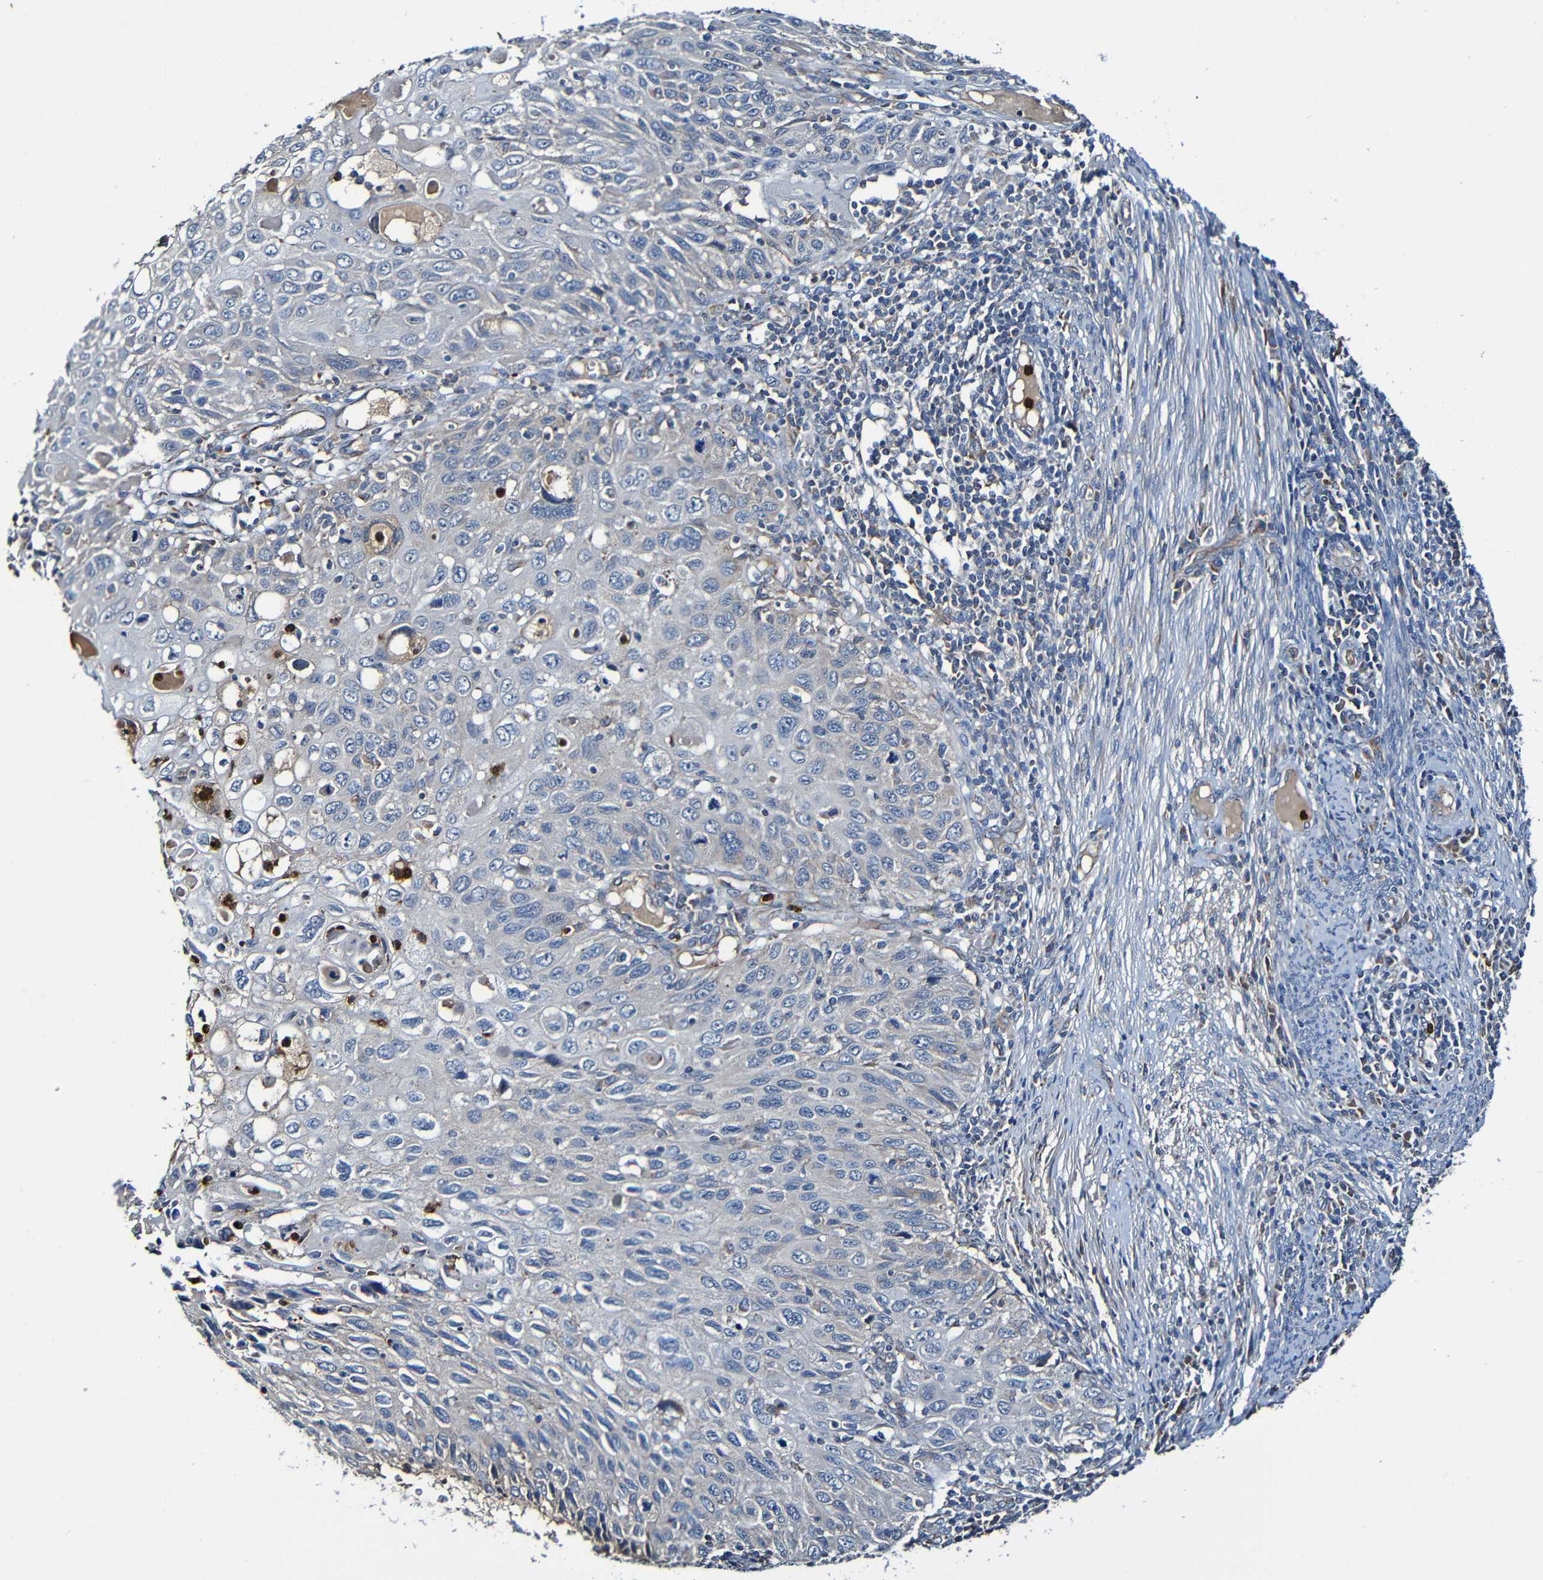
{"staining": {"intensity": "negative", "quantity": "none", "location": "none"}, "tissue": "cervical cancer", "cell_type": "Tumor cells", "image_type": "cancer", "snomed": [{"axis": "morphology", "description": "Squamous cell carcinoma, NOS"}, {"axis": "topography", "description": "Cervix"}], "caption": "Cervical cancer (squamous cell carcinoma) was stained to show a protein in brown. There is no significant positivity in tumor cells. The staining was performed using DAB to visualize the protein expression in brown, while the nuclei were stained in blue with hematoxylin (Magnification: 20x).", "gene": "ADAM15", "patient": {"sex": "female", "age": 70}}